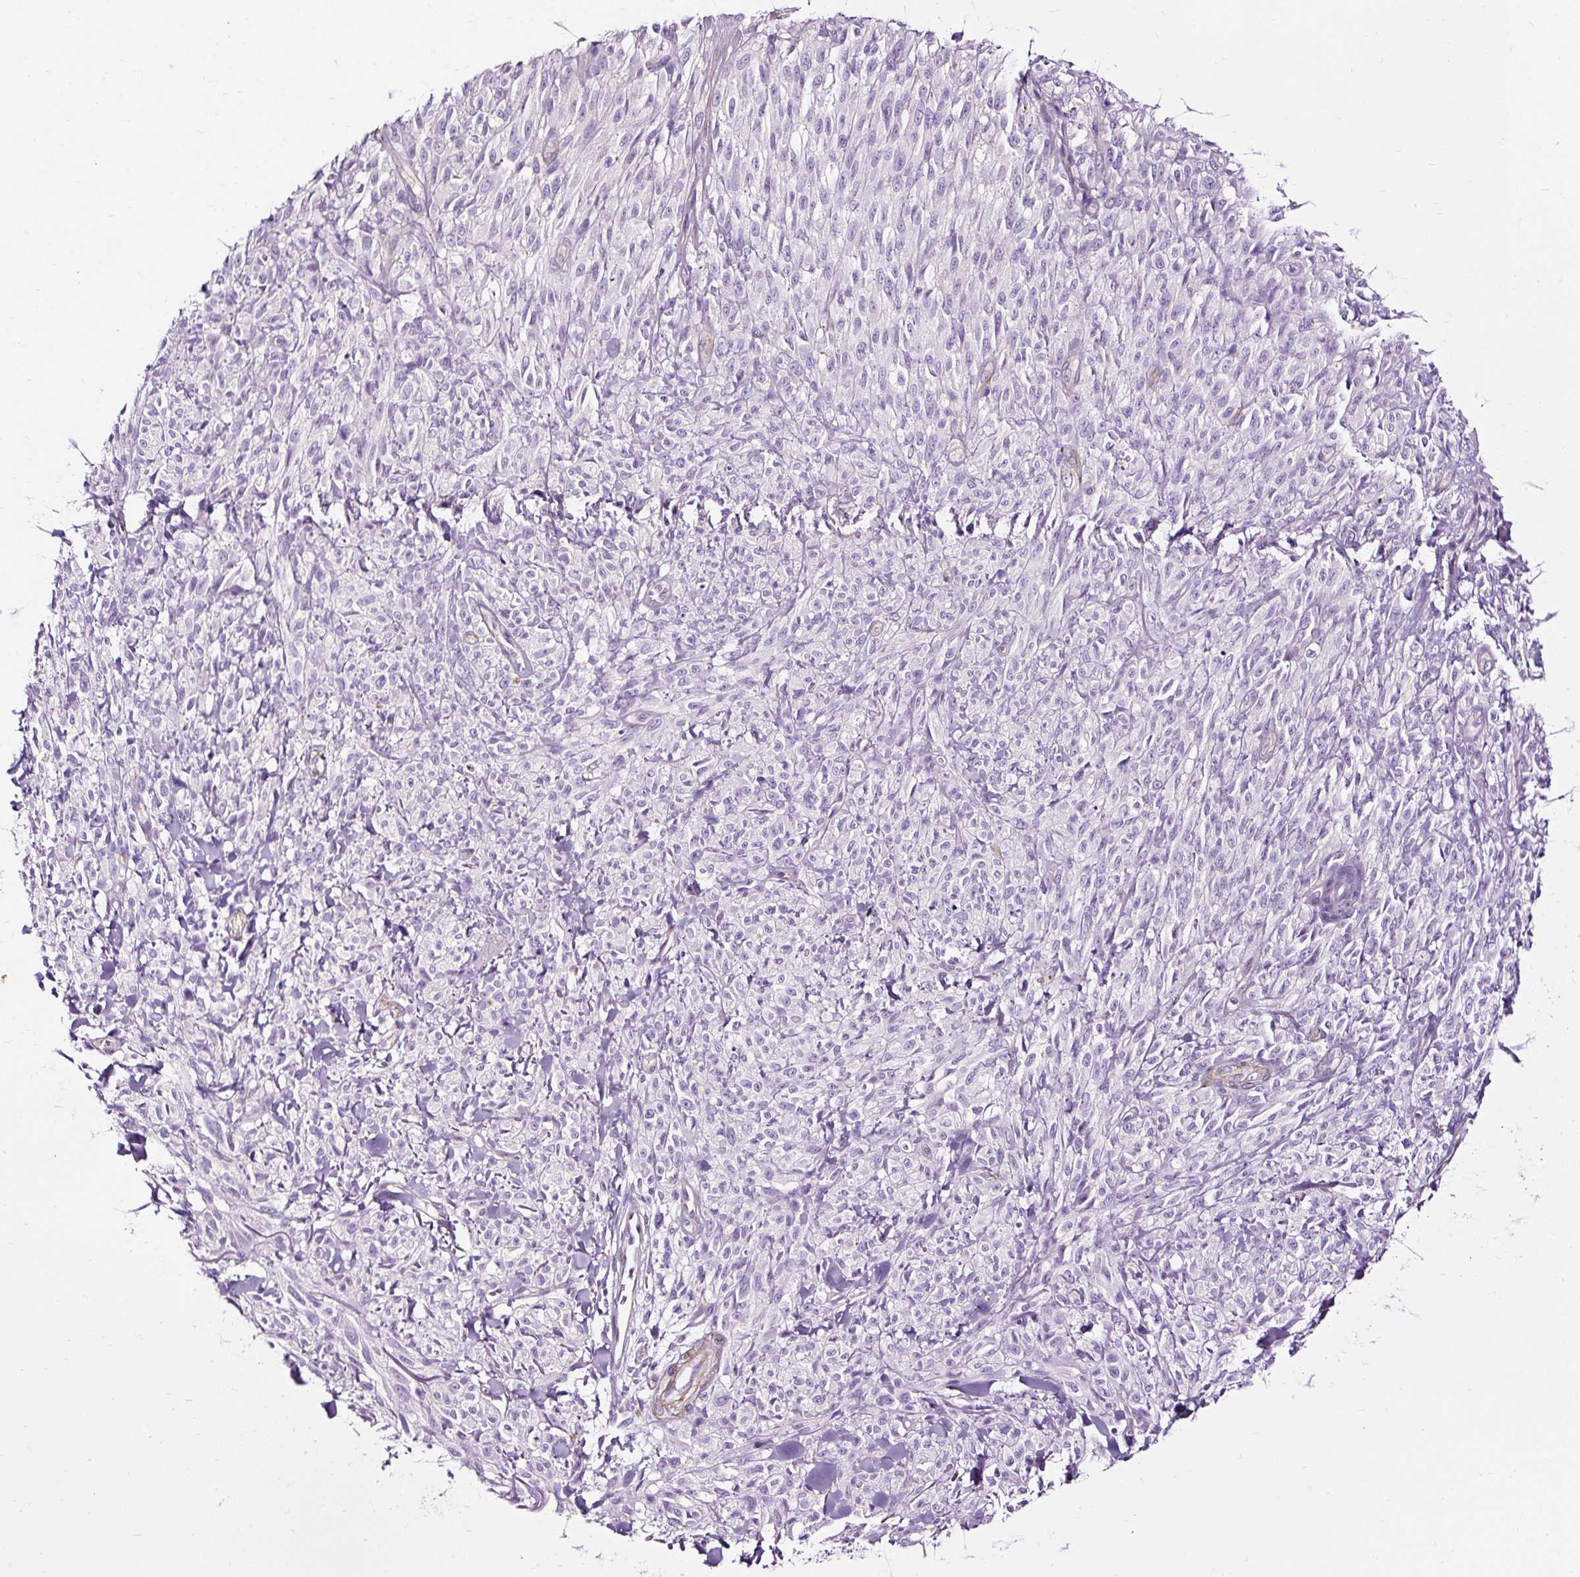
{"staining": {"intensity": "negative", "quantity": "none", "location": "none"}, "tissue": "melanoma", "cell_type": "Tumor cells", "image_type": "cancer", "snomed": [{"axis": "morphology", "description": "Malignant melanoma, NOS"}, {"axis": "topography", "description": "Skin of upper arm"}], "caption": "The immunohistochemistry micrograph has no significant positivity in tumor cells of malignant melanoma tissue. Brightfield microscopy of immunohistochemistry stained with DAB (3,3'-diaminobenzidine) (brown) and hematoxylin (blue), captured at high magnification.", "gene": "SLC7A8", "patient": {"sex": "female", "age": 65}}